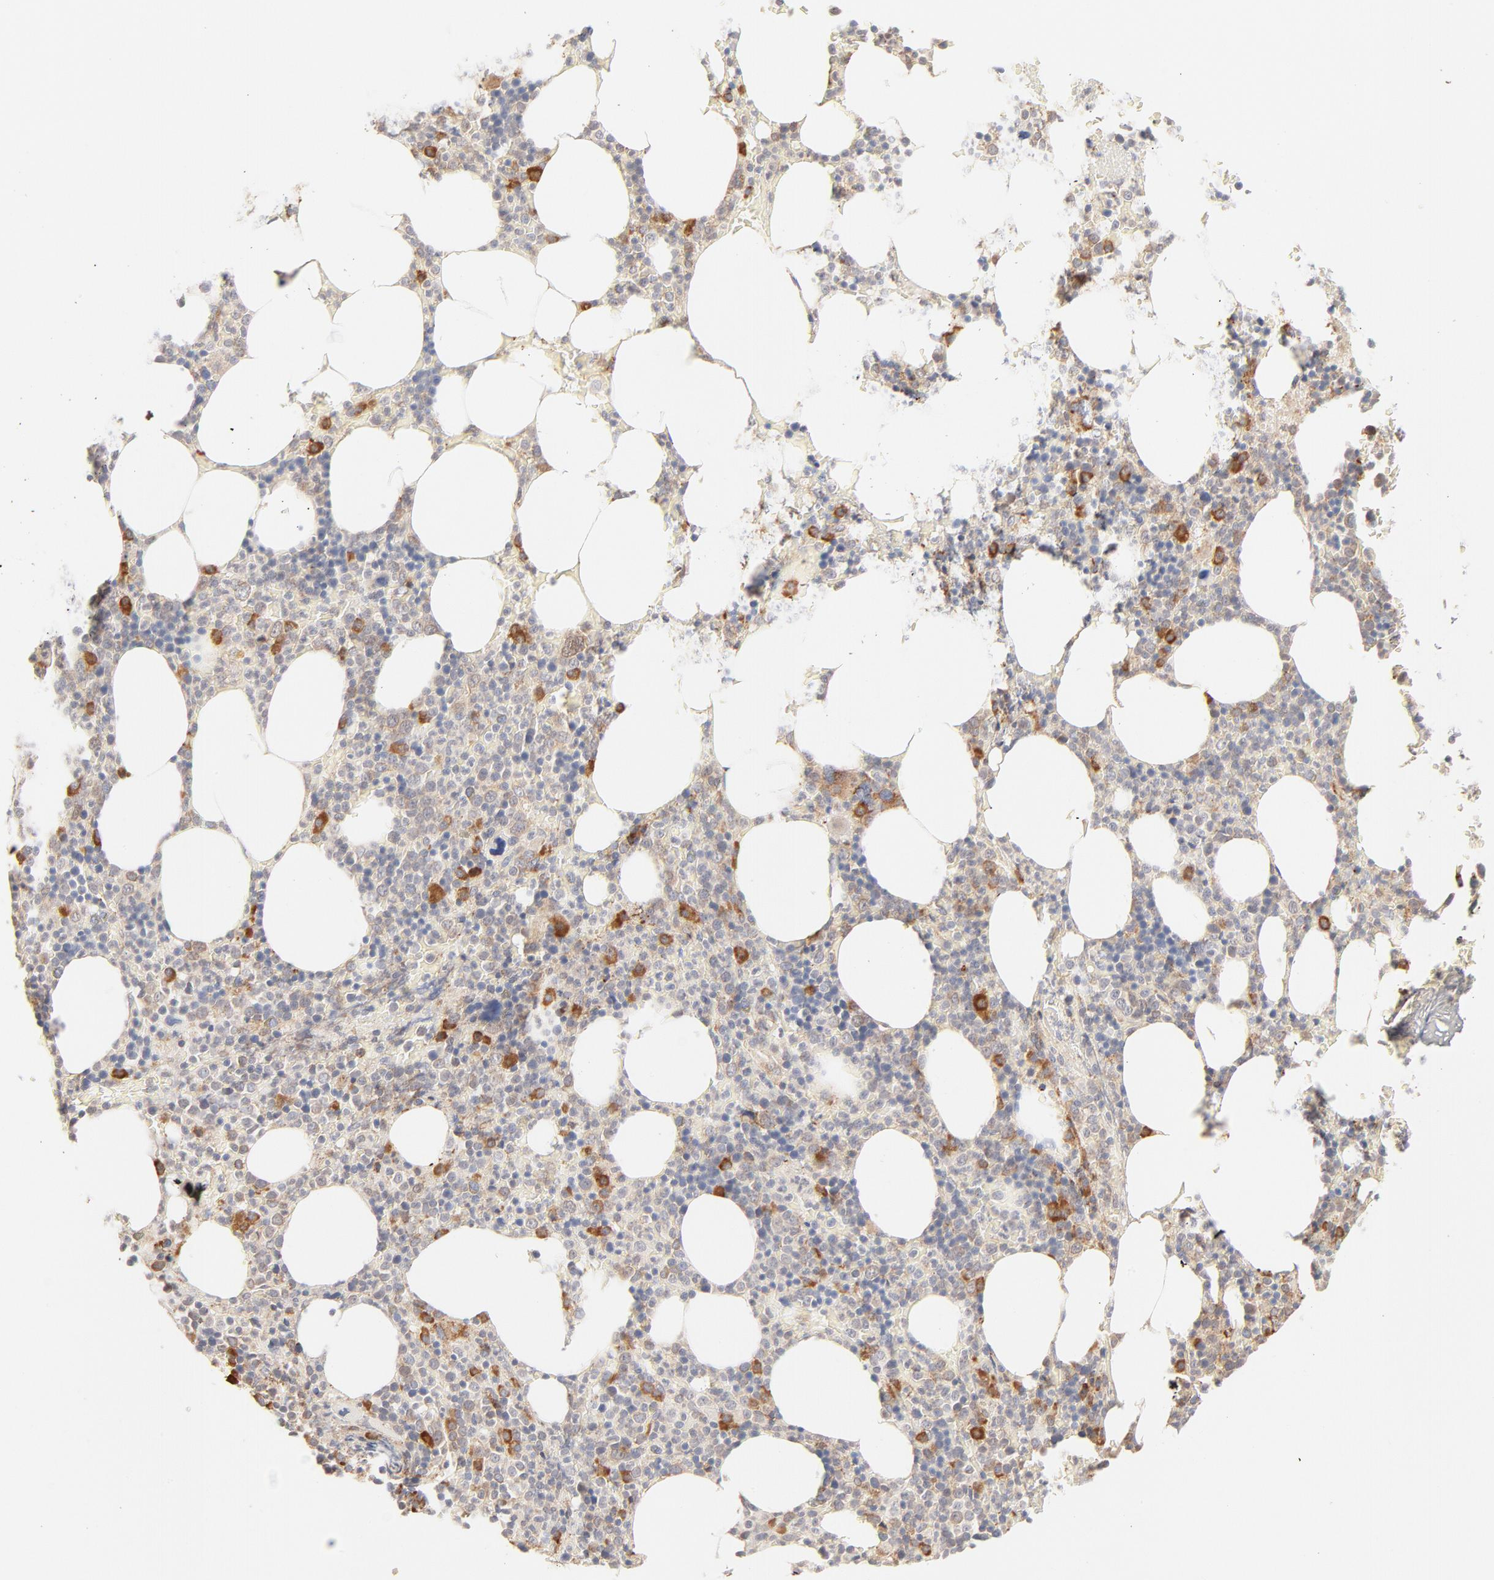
{"staining": {"intensity": "strong", "quantity": "<25%", "location": "cytoplasmic/membranous"}, "tissue": "bone marrow", "cell_type": "Hematopoietic cells", "image_type": "normal", "snomed": [{"axis": "morphology", "description": "Normal tissue, NOS"}, {"axis": "topography", "description": "Bone marrow"}], "caption": "Protein expression by IHC displays strong cytoplasmic/membranous staining in approximately <25% of hematopoietic cells in normal bone marrow.", "gene": "PARP12", "patient": {"sex": "female", "age": 66}}